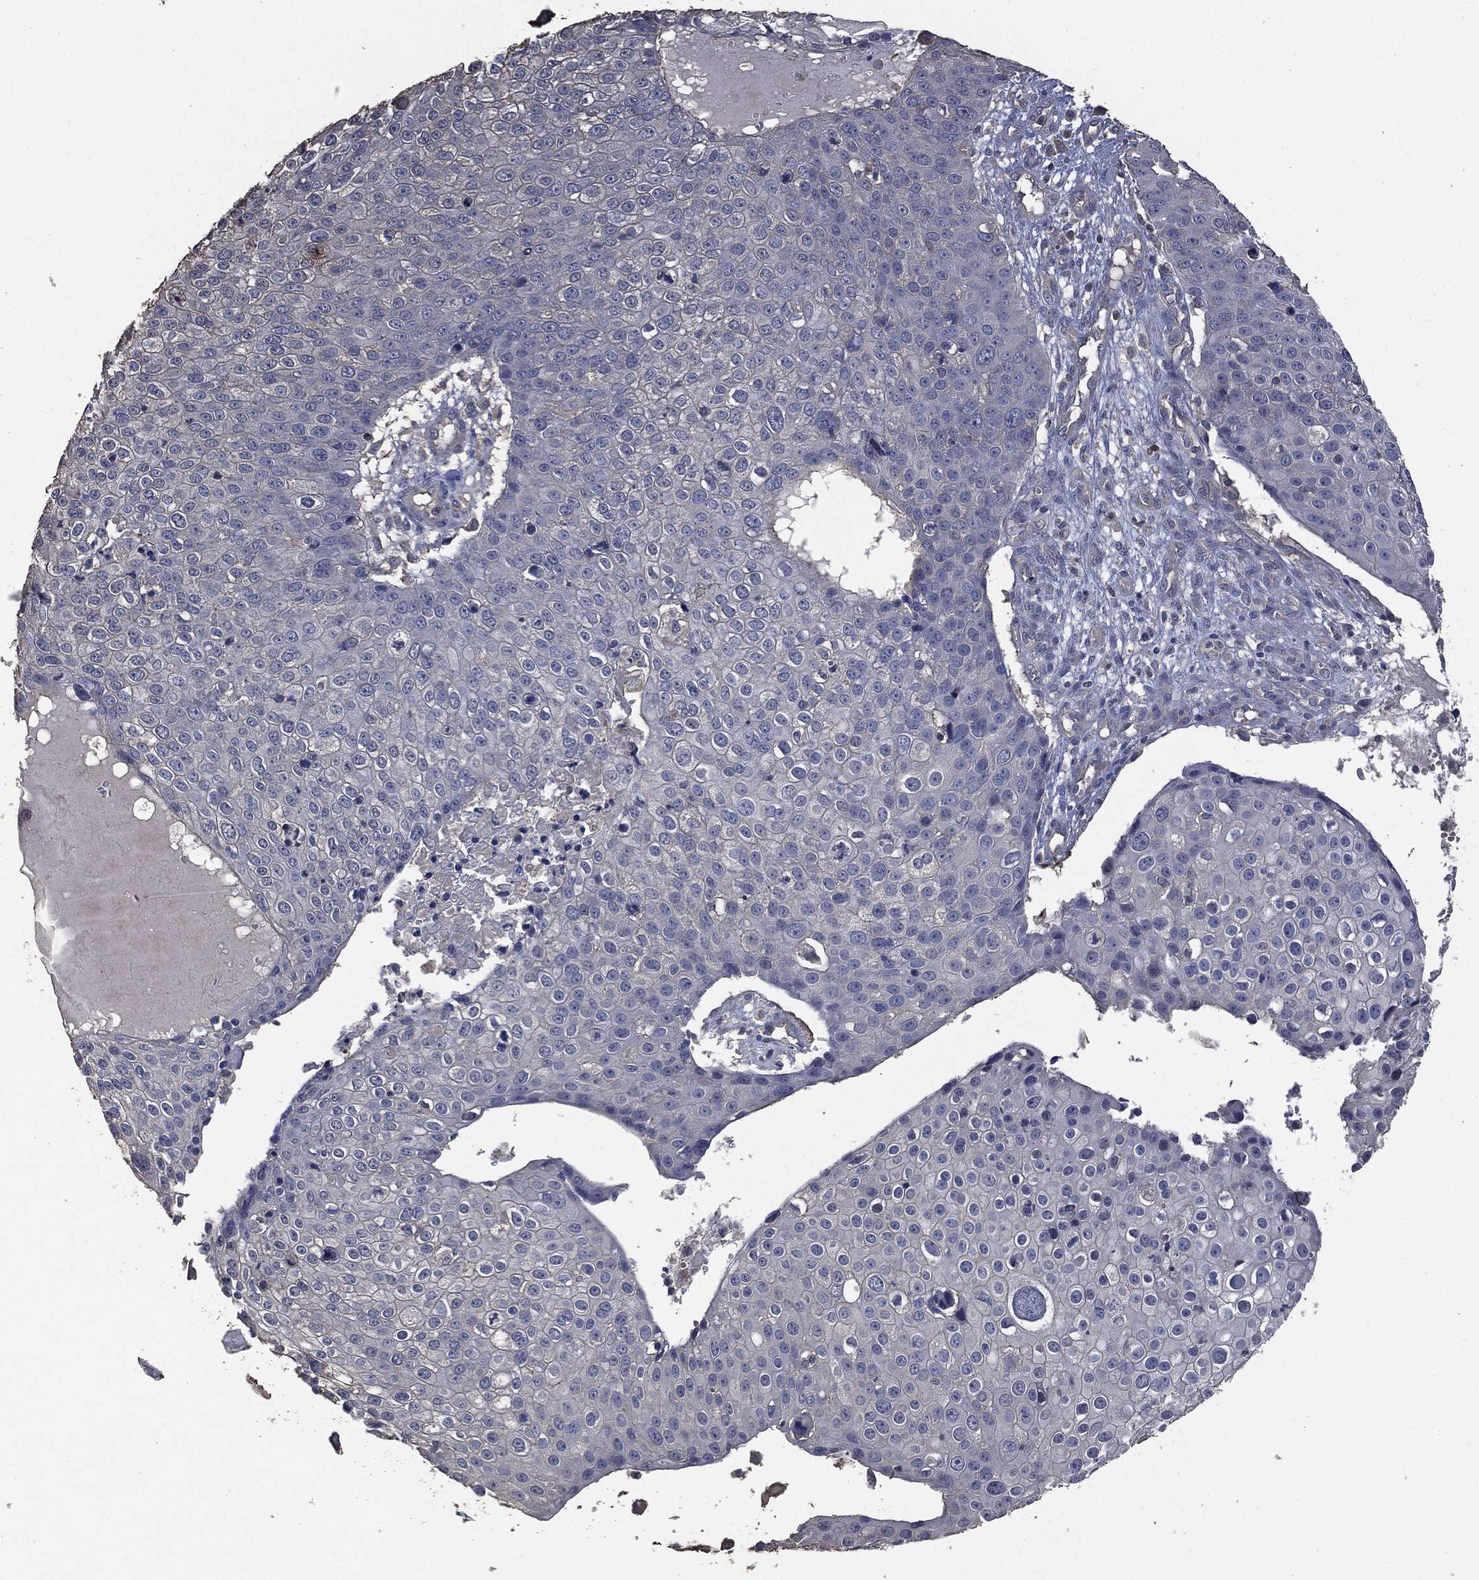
{"staining": {"intensity": "negative", "quantity": "none", "location": "none"}, "tissue": "skin cancer", "cell_type": "Tumor cells", "image_type": "cancer", "snomed": [{"axis": "morphology", "description": "Squamous cell carcinoma, NOS"}, {"axis": "topography", "description": "Skin"}], "caption": "Immunohistochemistry micrograph of neoplastic tissue: human skin cancer (squamous cell carcinoma) stained with DAB shows no significant protein expression in tumor cells.", "gene": "MSLN", "patient": {"sex": "male", "age": 71}}